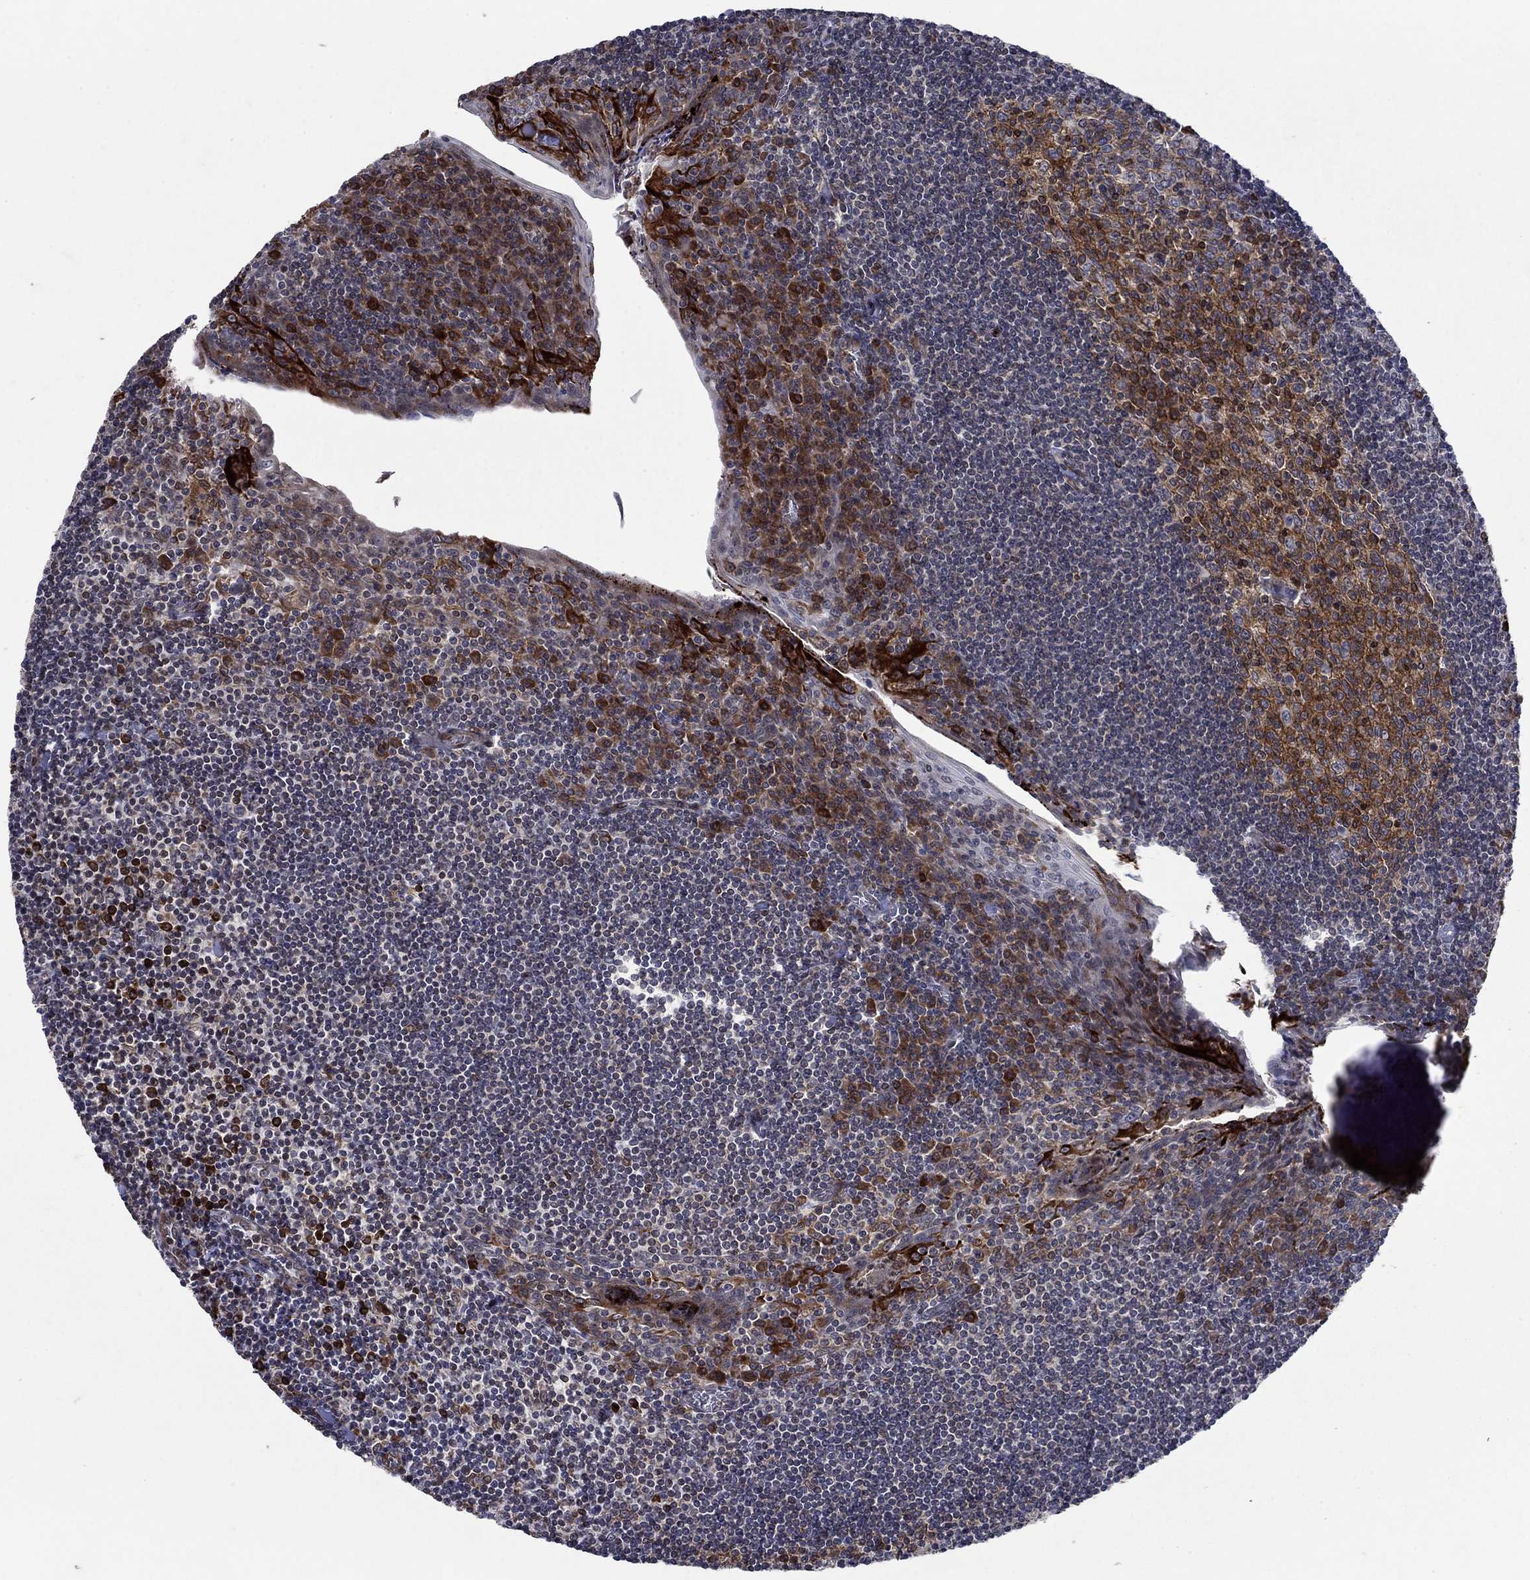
{"staining": {"intensity": "strong", "quantity": "25%-75%", "location": "cytoplasmic/membranous"}, "tissue": "tonsil", "cell_type": "Germinal center cells", "image_type": "normal", "snomed": [{"axis": "morphology", "description": "Normal tissue, NOS"}, {"axis": "topography", "description": "Tonsil"}], "caption": "DAB (3,3'-diaminobenzidine) immunohistochemical staining of benign human tonsil exhibits strong cytoplasmic/membranous protein expression in approximately 25%-75% of germinal center cells.", "gene": "DHRS7", "patient": {"sex": "female", "age": 12}}